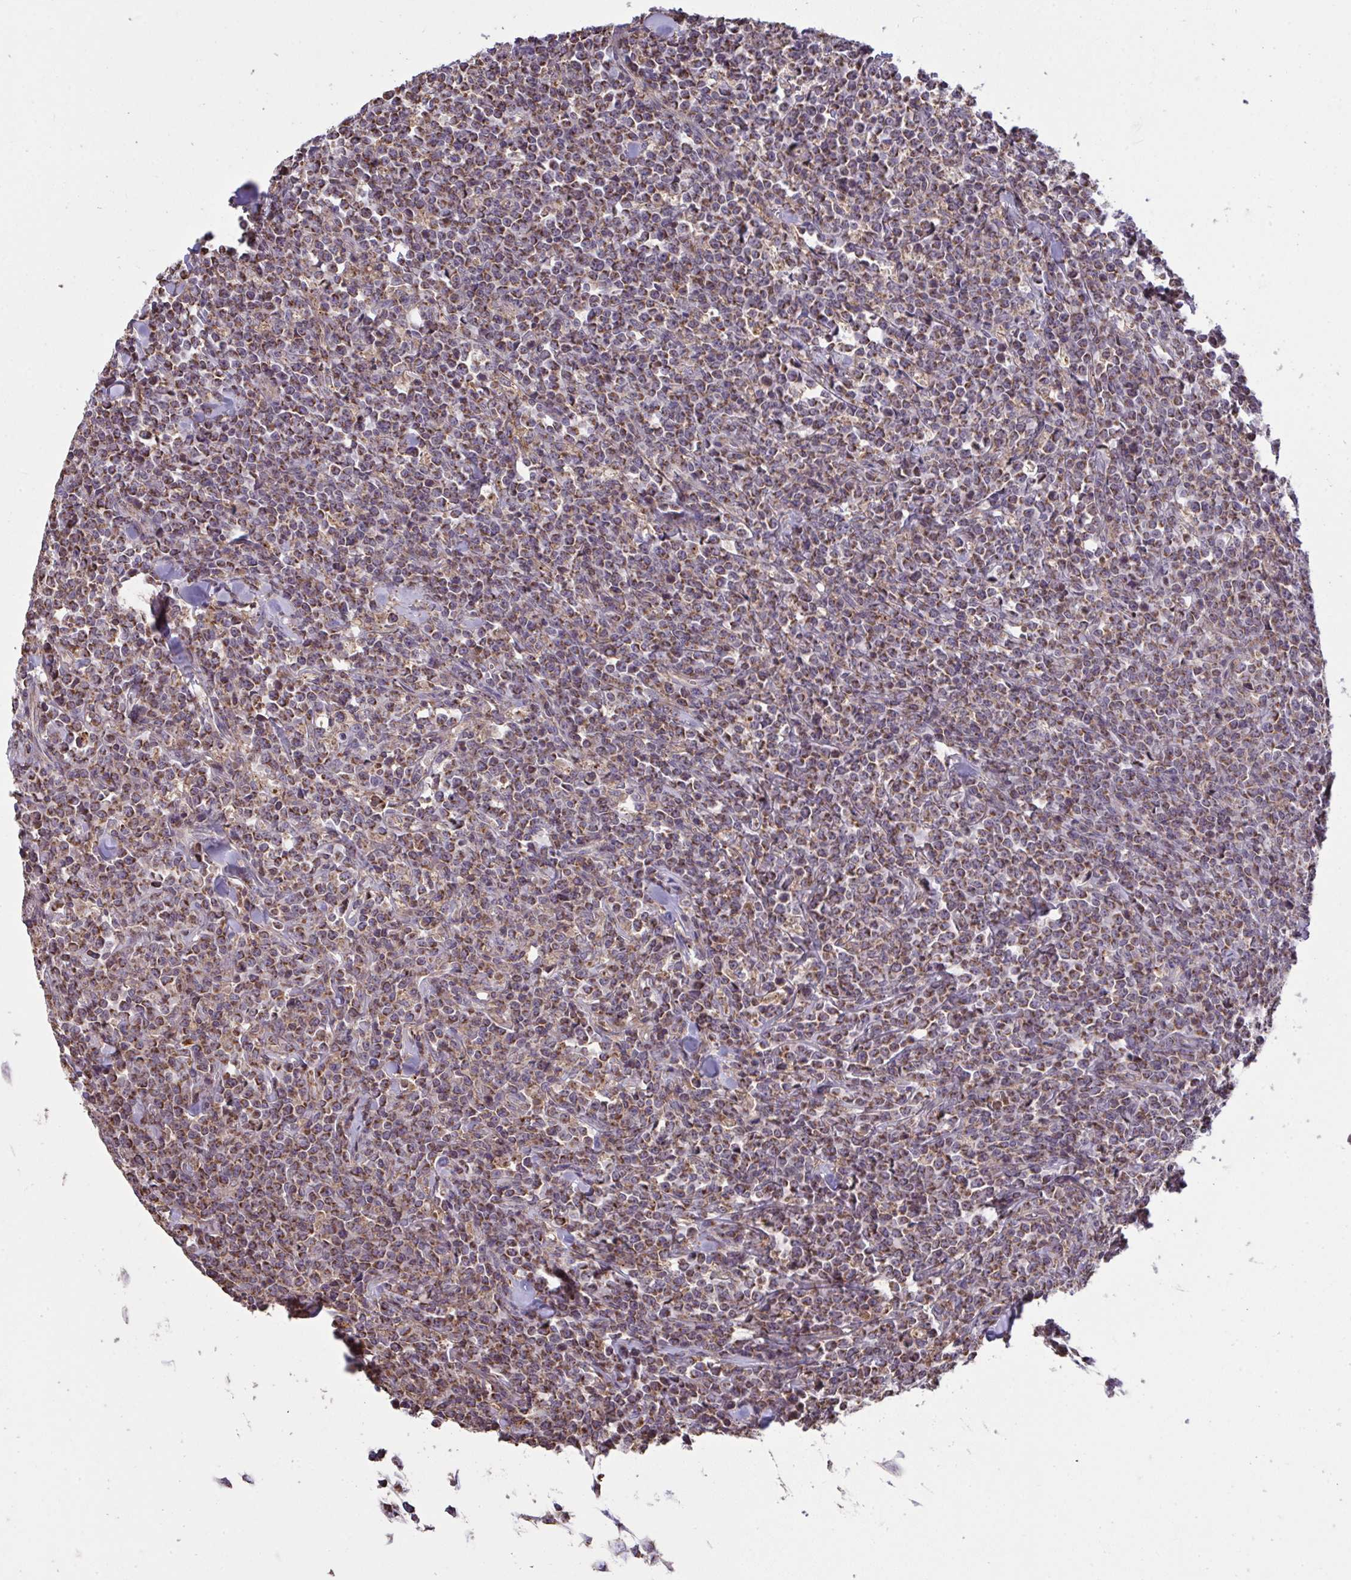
{"staining": {"intensity": "moderate", "quantity": "25%-75%", "location": "cytoplasmic/membranous"}, "tissue": "lymphoma", "cell_type": "Tumor cells", "image_type": "cancer", "snomed": [{"axis": "morphology", "description": "Malignant lymphoma, non-Hodgkin's type, High grade"}, {"axis": "topography", "description": "Small intestine"}], "caption": "About 25%-75% of tumor cells in human high-grade malignant lymphoma, non-Hodgkin's type demonstrate moderate cytoplasmic/membranous protein expression as visualized by brown immunohistochemical staining.", "gene": "PPM1H", "patient": {"sex": "female", "age": 56}}